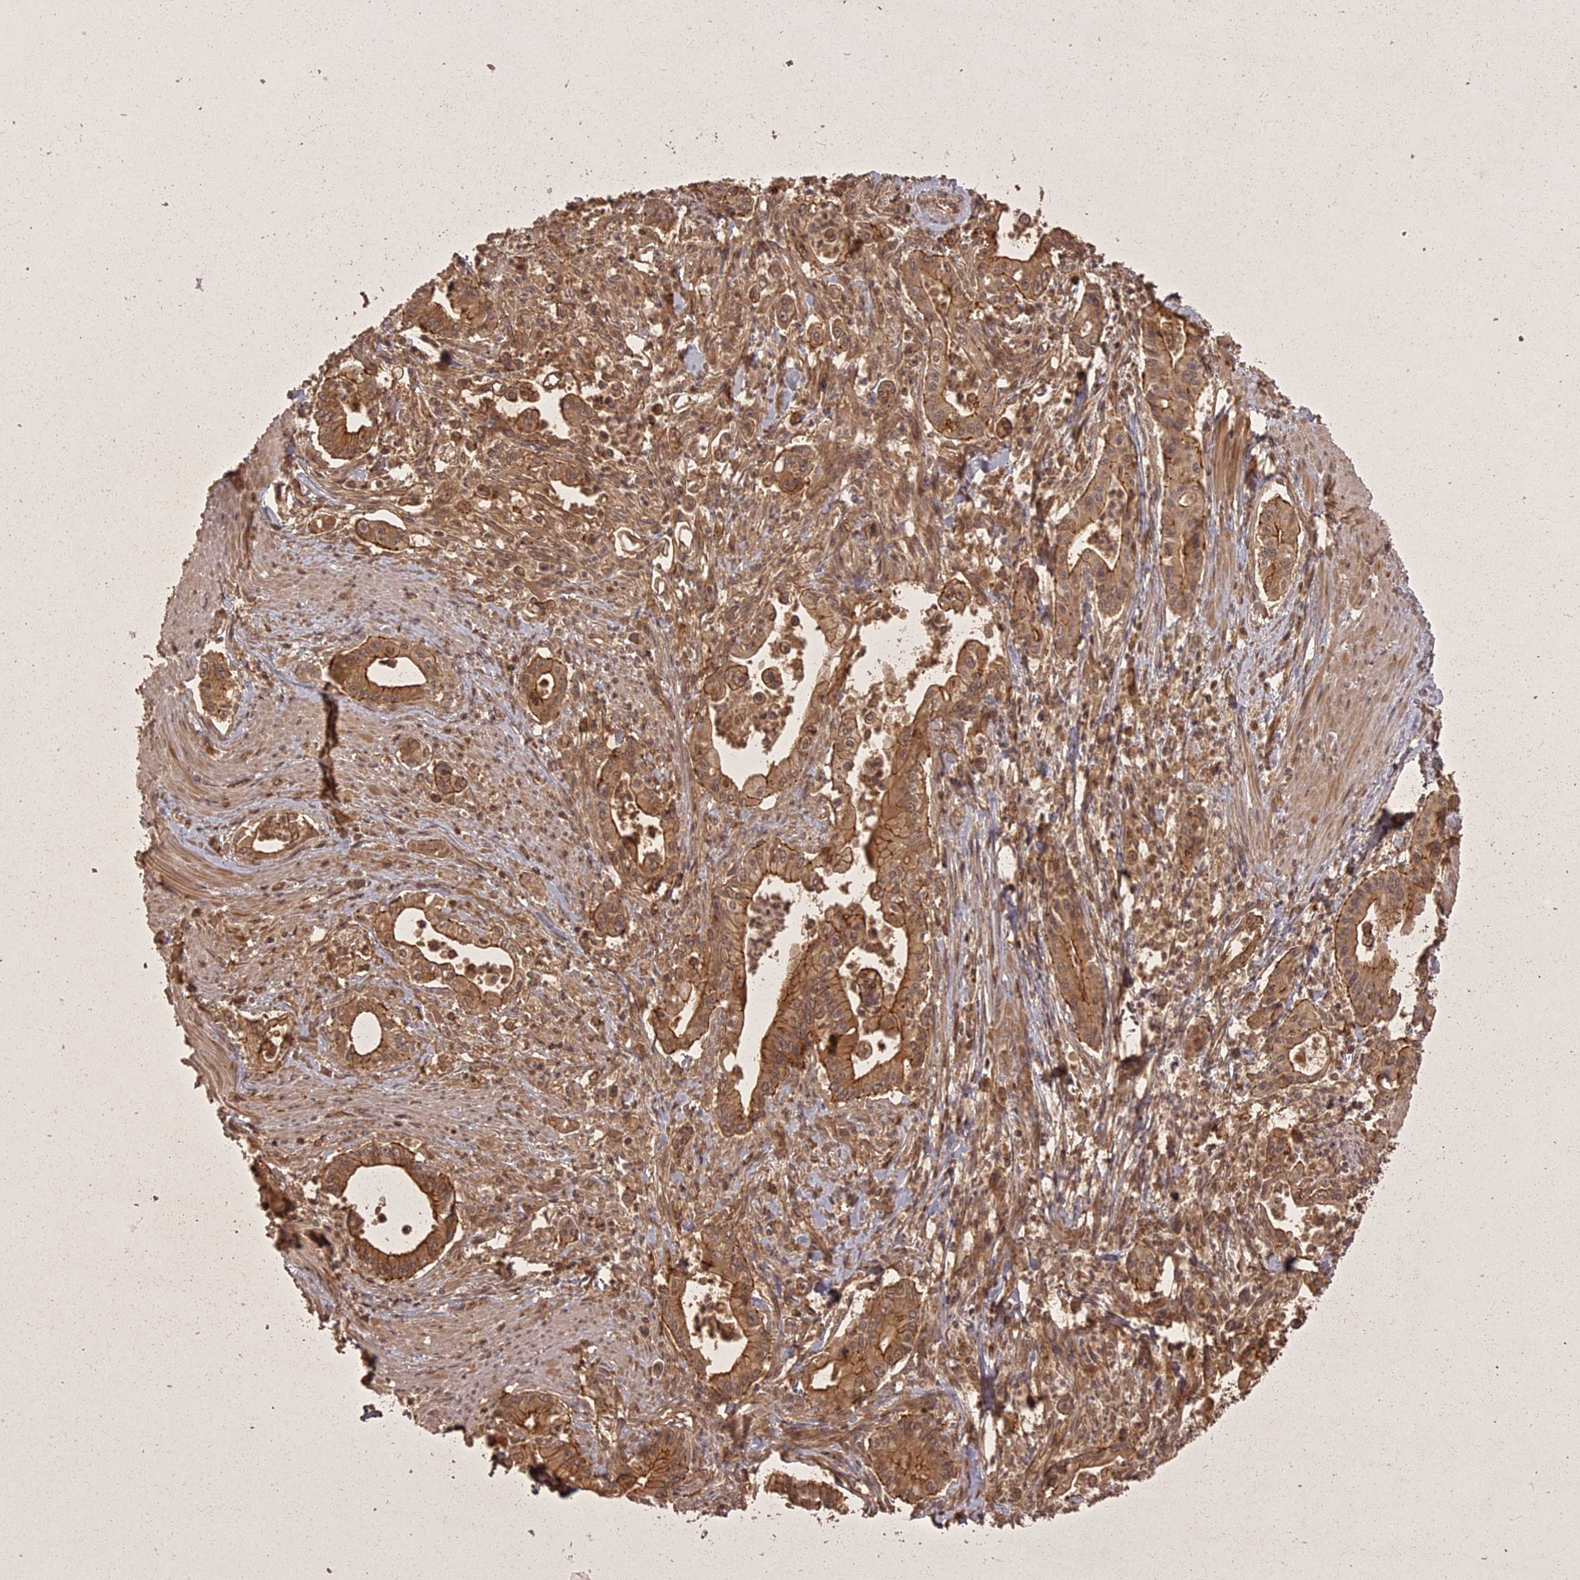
{"staining": {"intensity": "moderate", "quantity": ">75%", "location": "cytoplasmic/membranous,nuclear"}, "tissue": "pancreatic cancer", "cell_type": "Tumor cells", "image_type": "cancer", "snomed": [{"axis": "morphology", "description": "Adenocarcinoma, NOS"}, {"axis": "topography", "description": "Pancreas"}], "caption": "A brown stain highlights moderate cytoplasmic/membranous and nuclear expression of a protein in human adenocarcinoma (pancreatic) tumor cells.", "gene": "ING5", "patient": {"sex": "male", "age": 78}}